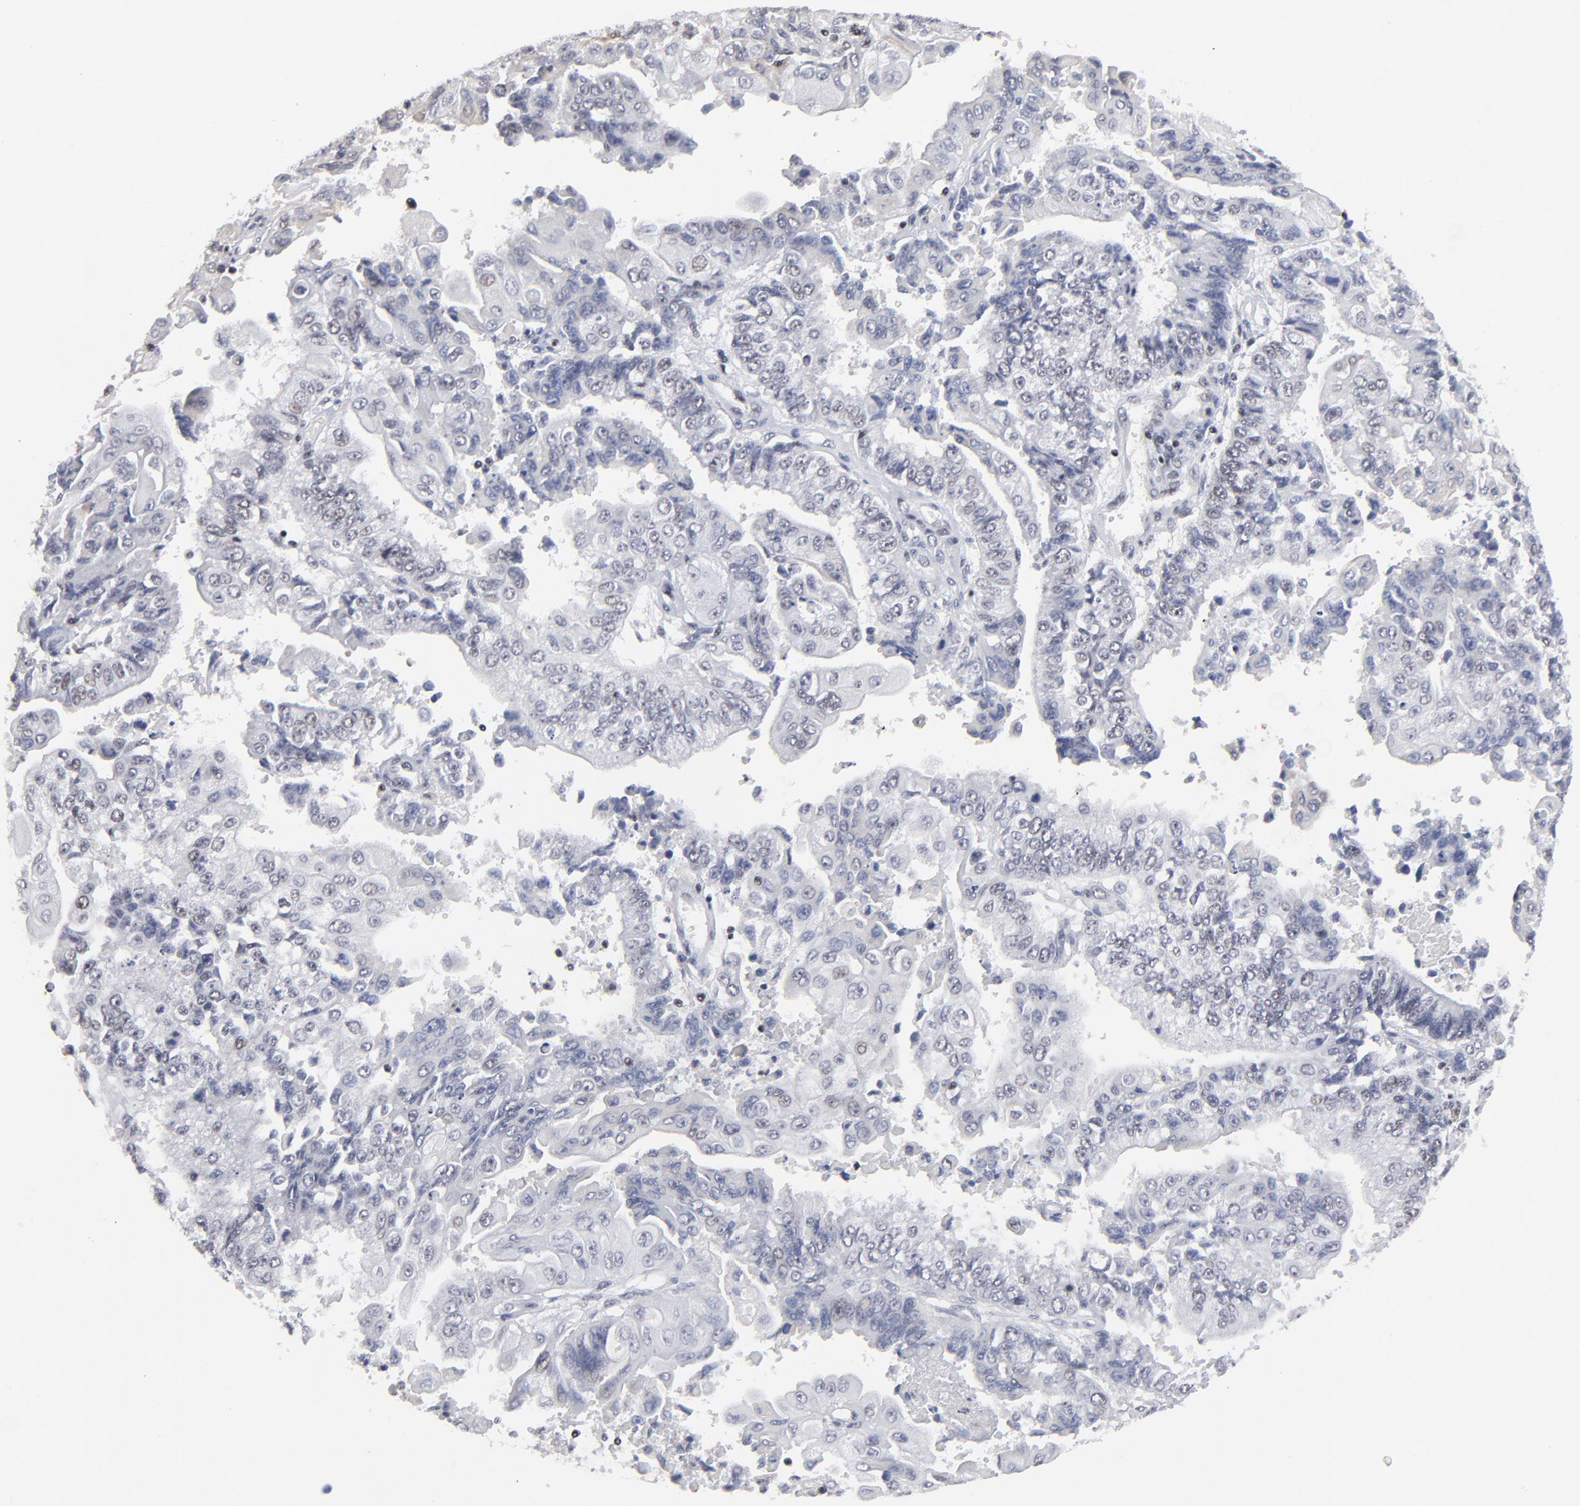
{"staining": {"intensity": "negative", "quantity": "none", "location": "none"}, "tissue": "endometrial cancer", "cell_type": "Tumor cells", "image_type": "cancer", "snomed": [{"axis": "morphology", "description": "Adenocarcinoma, NOS"}, {"axis": "topography", "description": "Endometrium"}], "caption": "High magnification brightfield microscopy of endometrial cancer stained with DAB (3,3'-diaminobenzidine) (brown) and counterstained with hematoxylin (blue): tumor cells show no significant staining.", "gene": "SP2", "patient": {"sex": "female", "age": 75}}